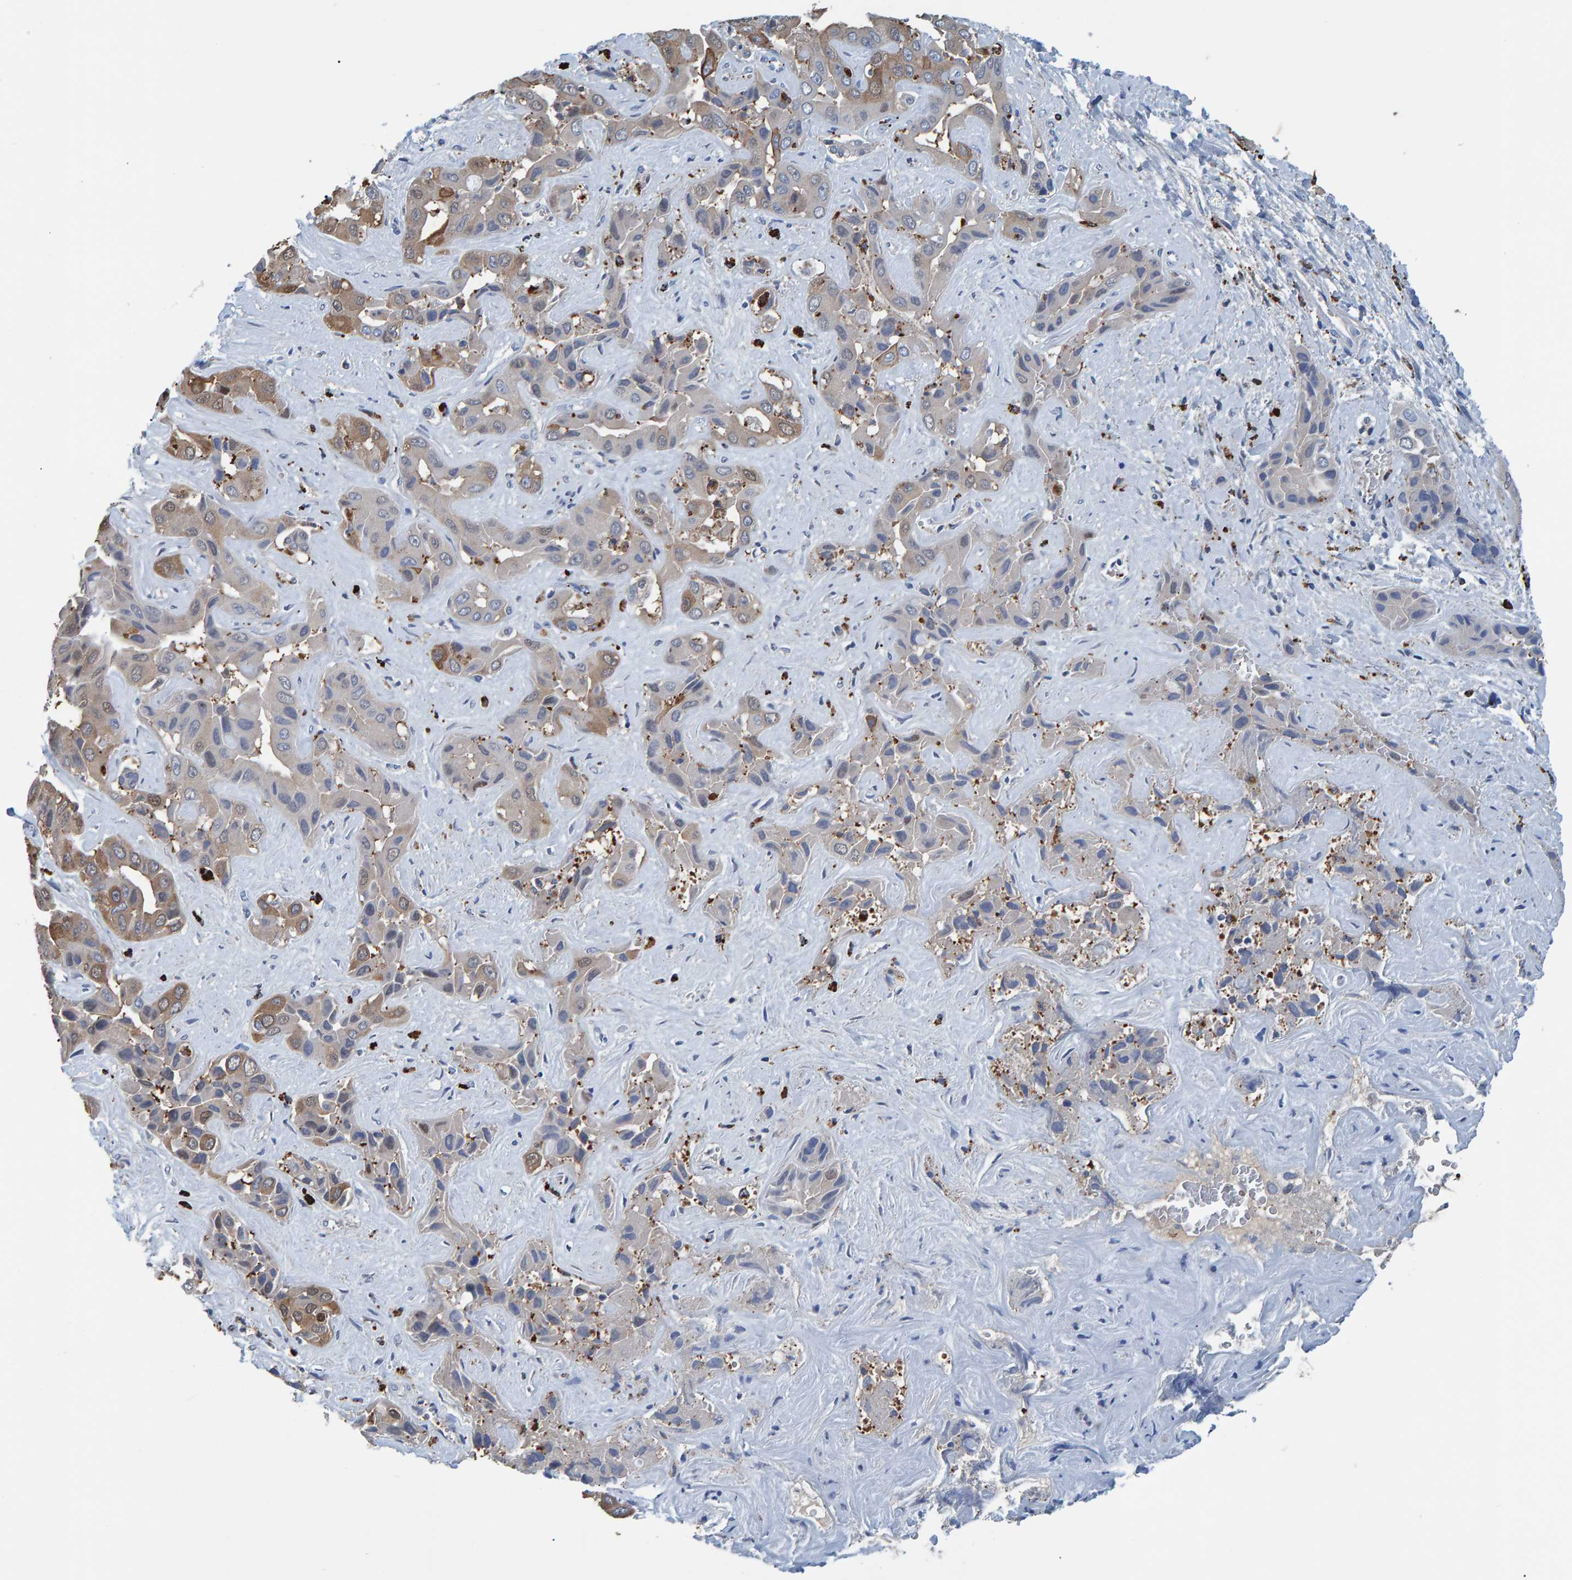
{"staining": {"intensity": "weak", "quantity": "<25%", "location": "cytoplasmic/membranous"}, "tissue": "liver cancer", "cell_type": "Tumor cells", "image_type": "cancer", "snomed": [{"axis": "morphology", "description": "Cholangiocarcinoma"}, {"axis": "topography", "description": "Liver"}], "caption": "Tumor cells are negative for protein expression in human liver cholangiocarcinoma.", "gene": "IDO1", "patient": {"sex": "female", "age": 52}}